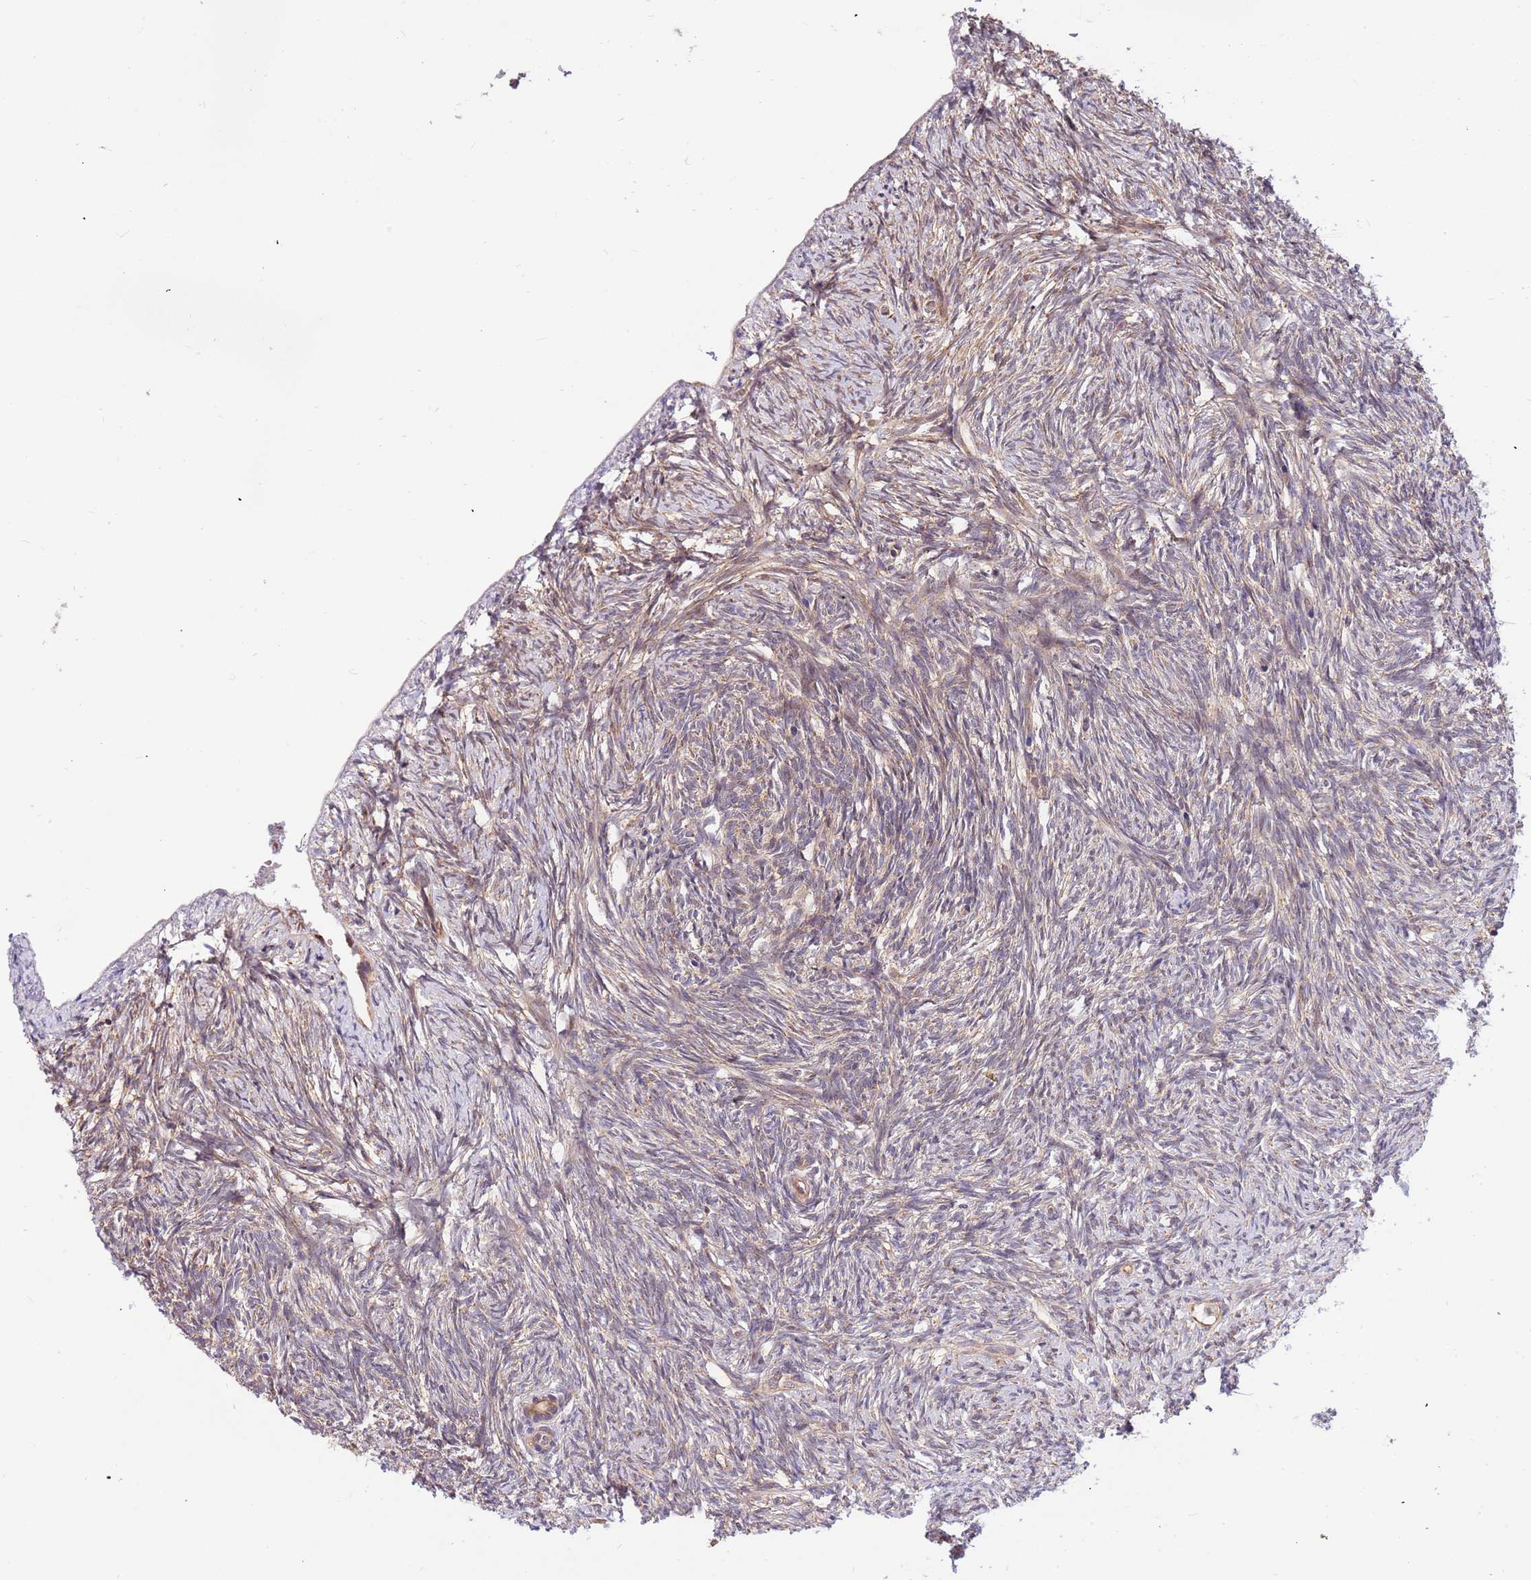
{"staining": {"intensity": "moderate", "quantity": ">75%", "location": "cytoplasmic/membranous"}, "tissue": "ovary", "cell_type": "Follicle cells", "image_type": "normal", "snomed": [{"axis": "morphology", "description": "Normal tissue, NOS"}, {"axis": "topography", "description": "Ovary"}], "caption": "This histopathology image demonstrates immunohistochemistry (IHC) staining of benign human ovary, with medium moderate cytoplasmic/membranous positivity in about >75% of follicle cells.", "gene": "HAUS3", "patient": {"sex": "female", "age": 51}}